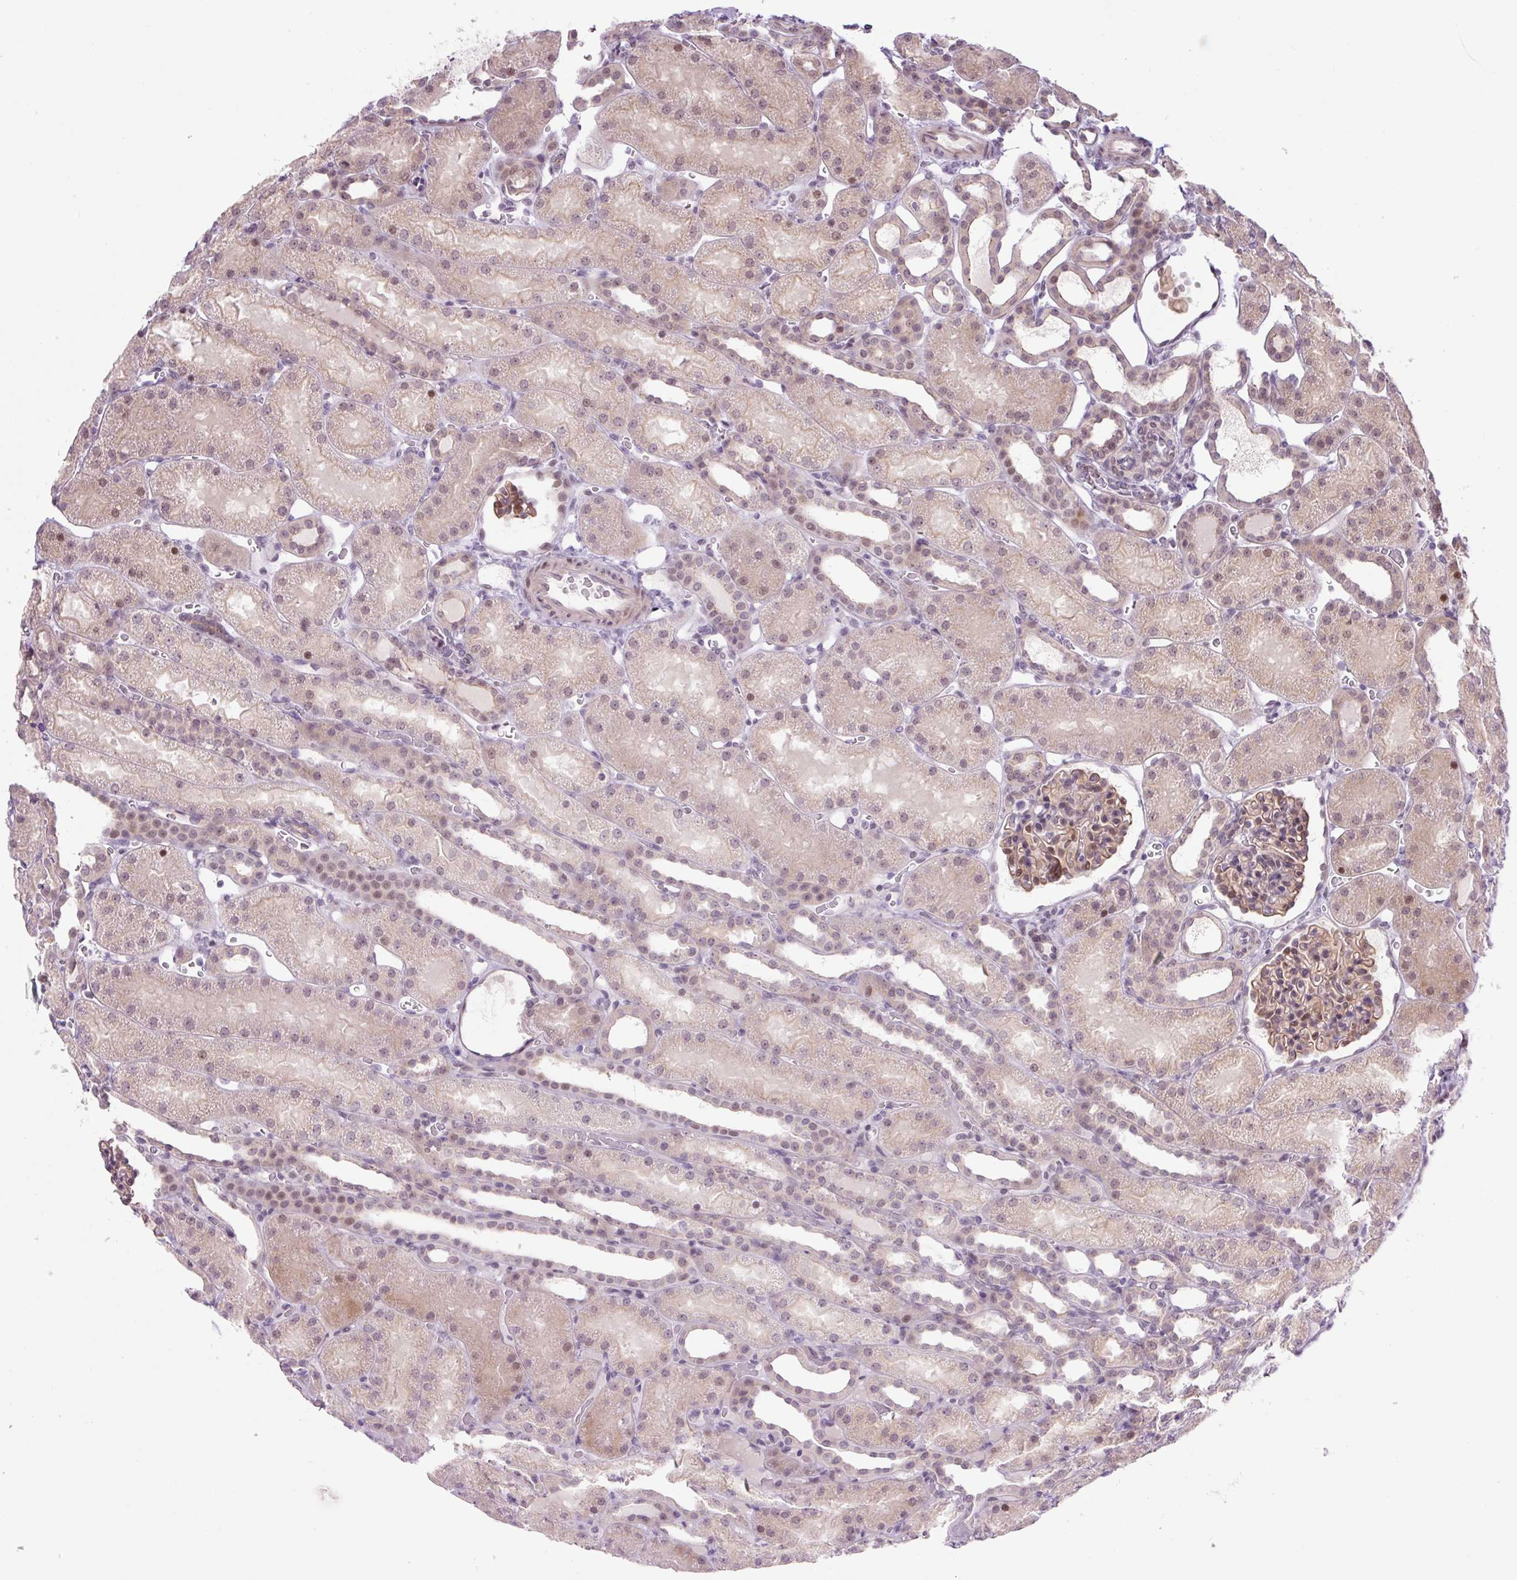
{"staining": {"intensity": "moderate", "quantity": "25%-75%", "location": "cytoplasmic/membranous,nuclear"}, "tissue": "kidney", "cell_type": "Cells in glomeruli", "image_type": "normal", "snomed": [{"axis": "morphology", "description": "Normal tissue, NOS"}, {"axis": "topography", "description": "Kidney"}], "caption": "DAB (3,3'-diaminobenzidine) immunohistochemical staining of normal human kidney exhibits moderate cytoplasmic/membranous,nuclear protein staining in approximately 25%-75% of cells in glomeruli. (brown staining indicates protein expression, while blue staining denotes nuclei).", "gene": "ICE1", "patient": {"sex": "male", "age": 2}}